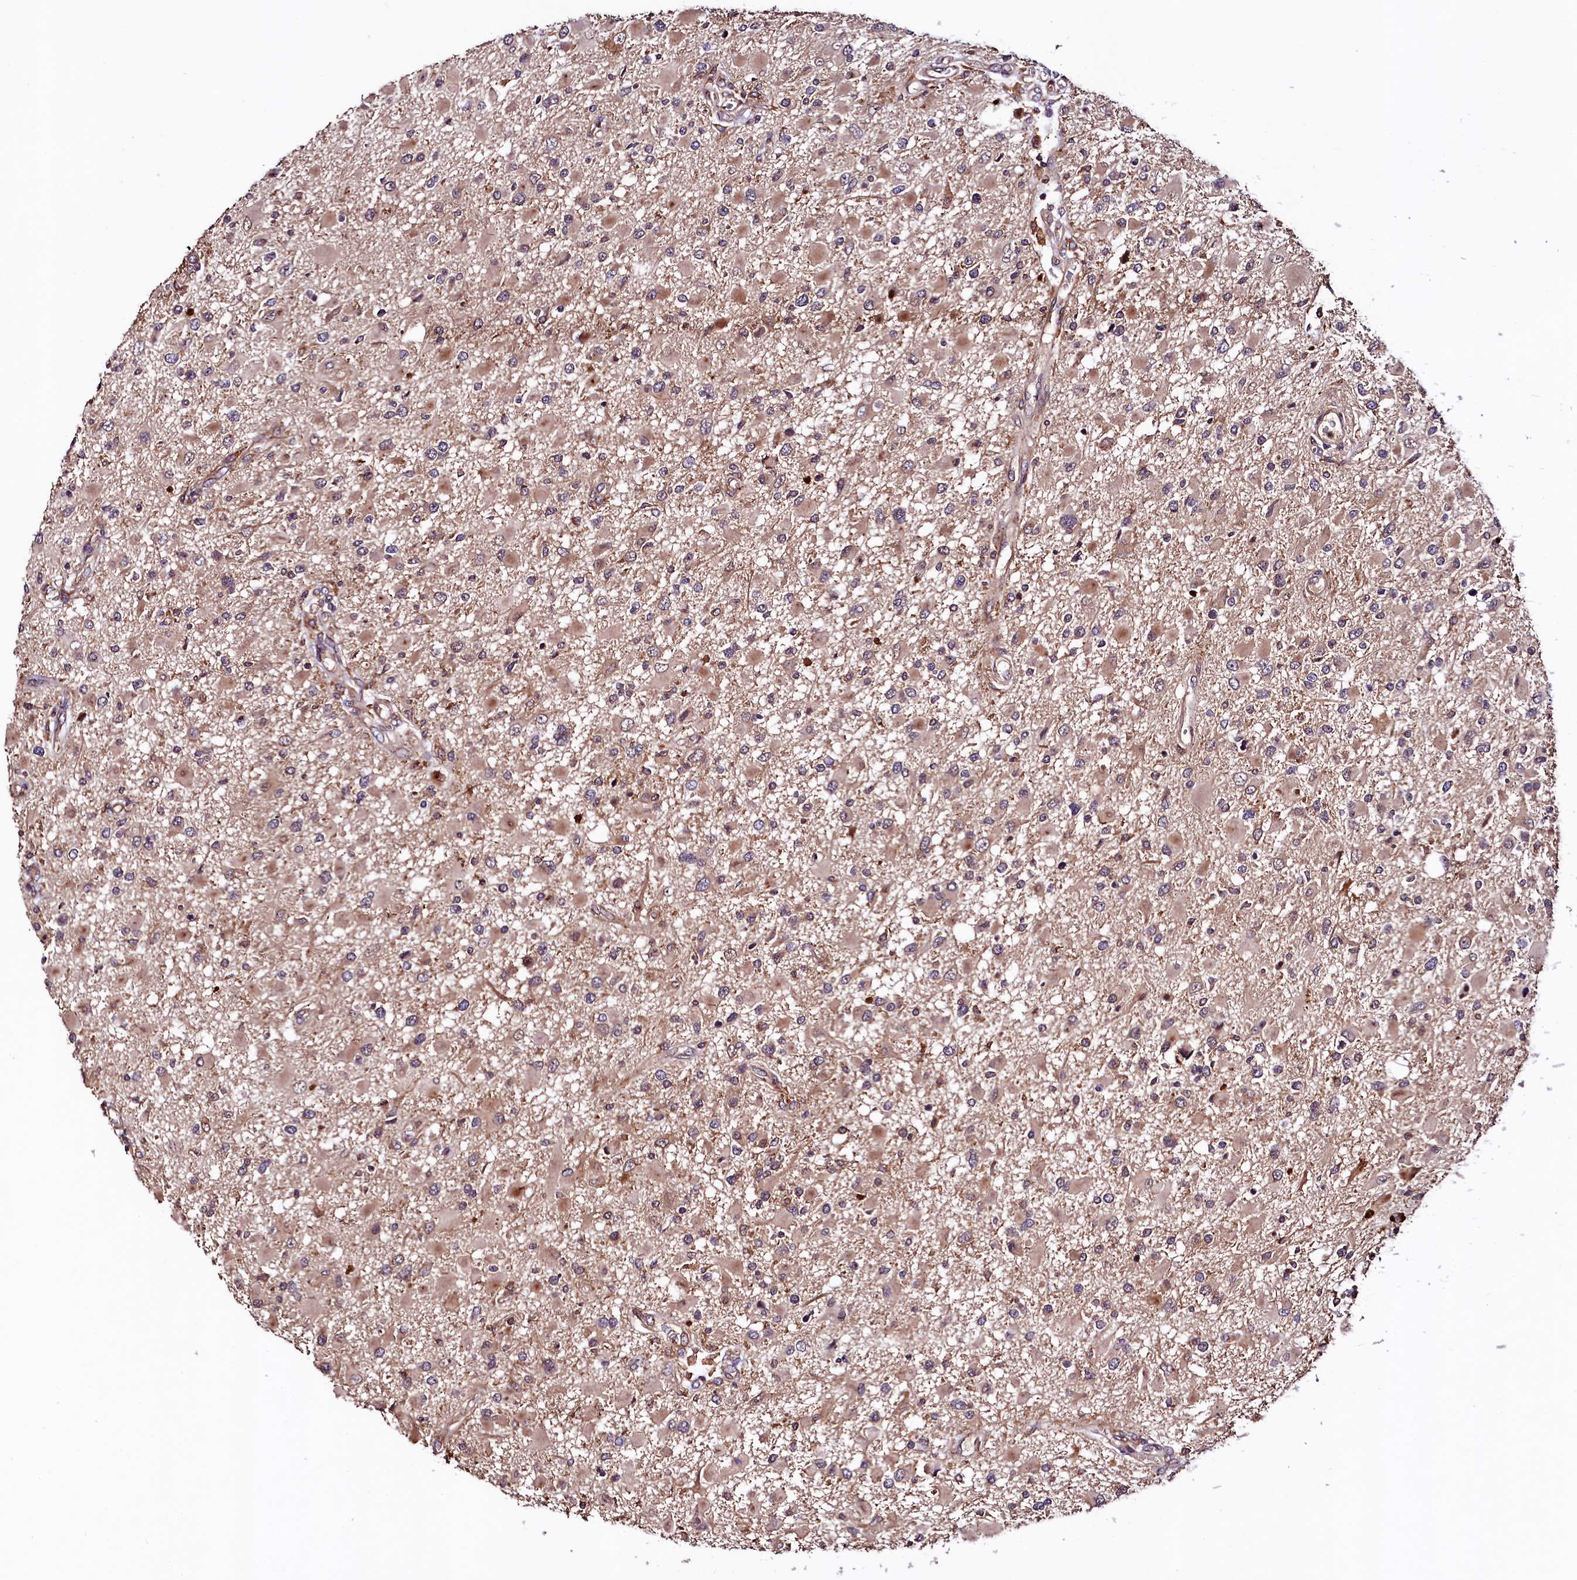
{"staining": {"intensity": "weak", "quantity": ">75%", "location": "cytoplasmic/membranous"}, "tissue": "glioma", "cell_type": "Tumor cells", "image_type": "cancer", "snomed": [{"axis": "morphology", "description": "Glioma, malignant, High grade"}, {"axis": "topography", "description": "Brain"}], "caption": "Glioma stained with a brown dye demonstrates weak cytoplasmic/membranous positive positivity in approximately >75% of tumor cells.", "gene": "VPS35", "patient": {"sex": "male", "age": 53}}